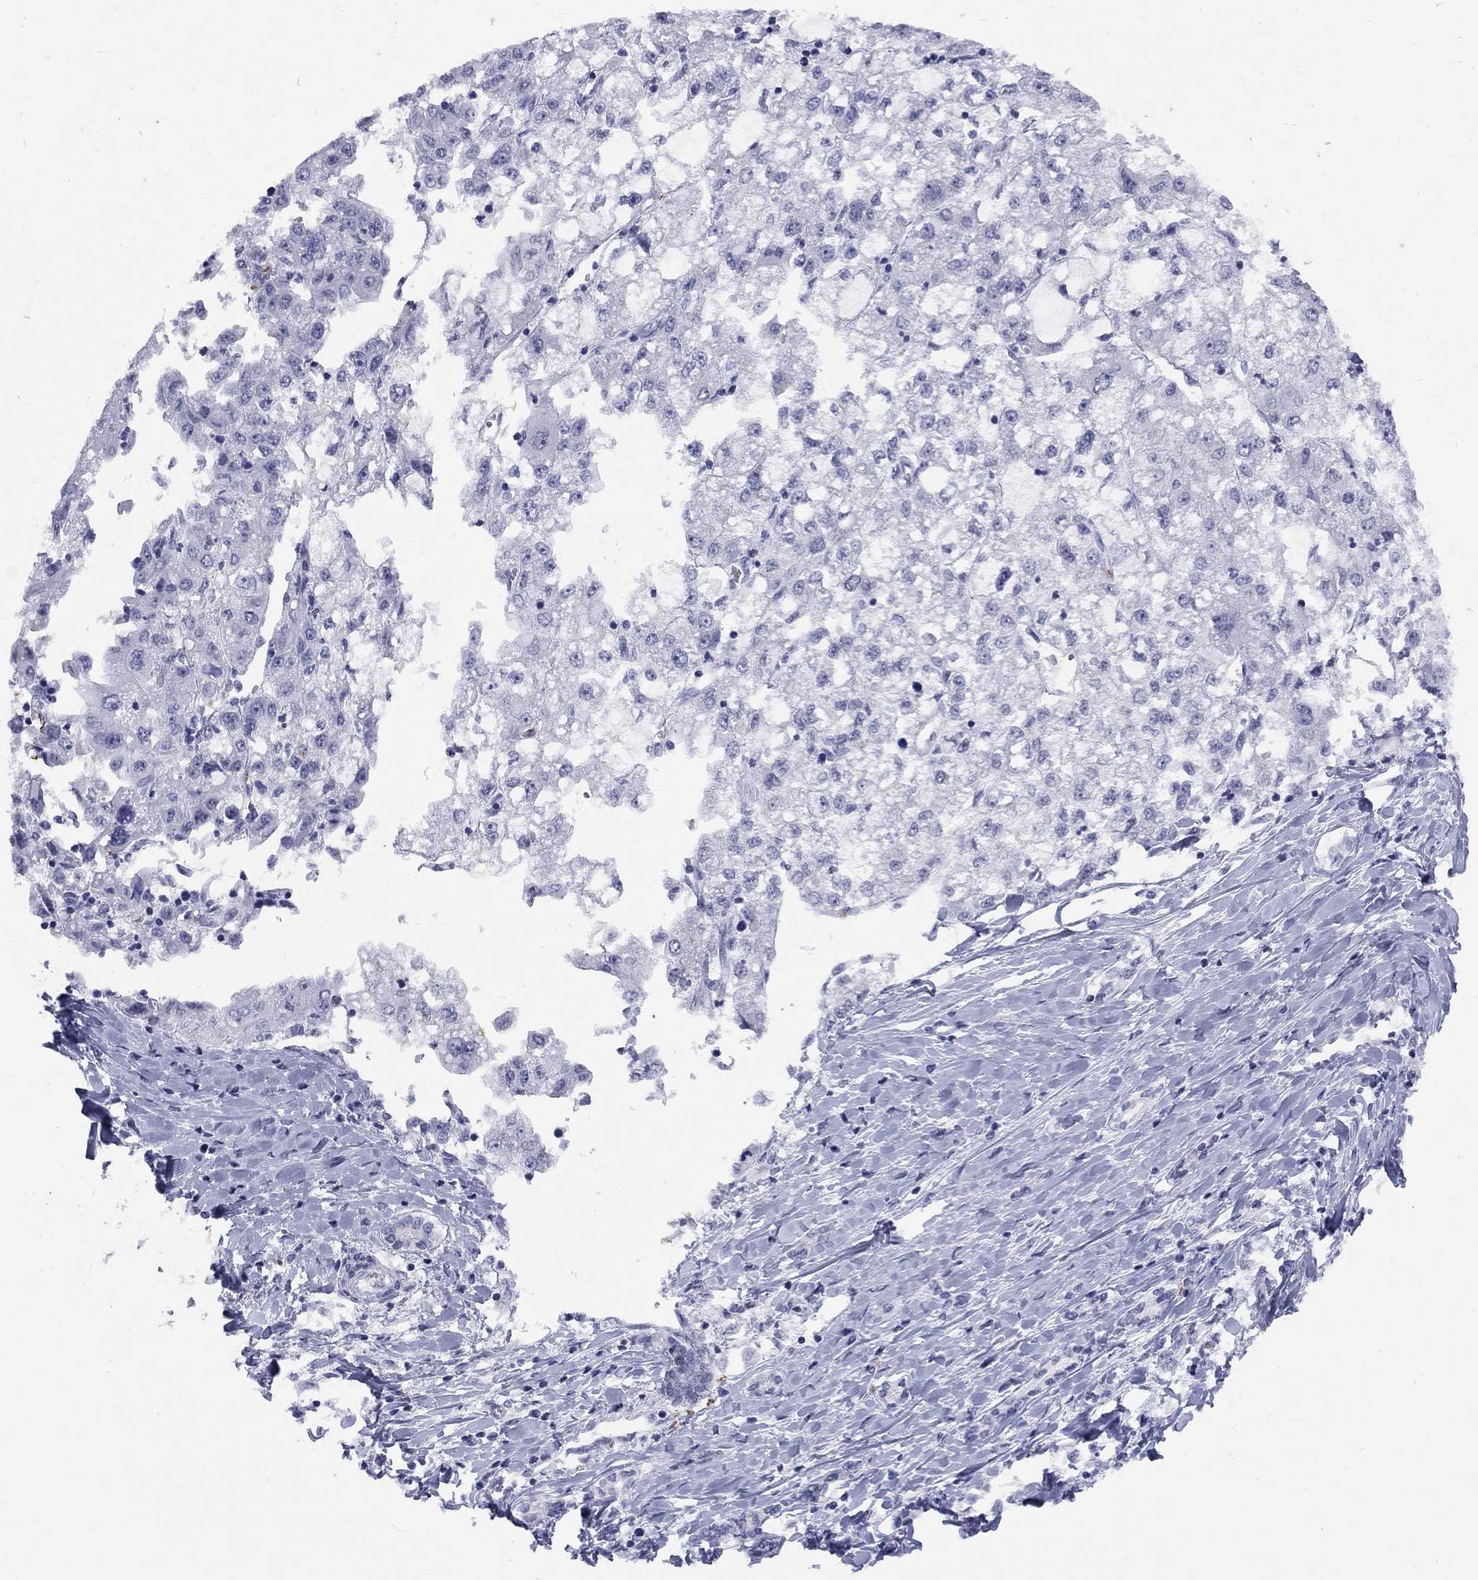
{"staining": {"intensity": "negative", "quantity": "none", "location": "none"}, "tissue": "liver cancer", "cell_type": "Tumor cells", "image_type": "cancer", "snomed": [{"axis": "morphology", "description": "Carcinoma, Hepatocellular, NOS"}, {"axis": "topography", "description": "Liver"}], "caption": "Tumor cells are negative for protein expression in human liver hepatocellular carcinoma.", "gene": "DMTN", "patient": {"sex": "male", "age": 40}}